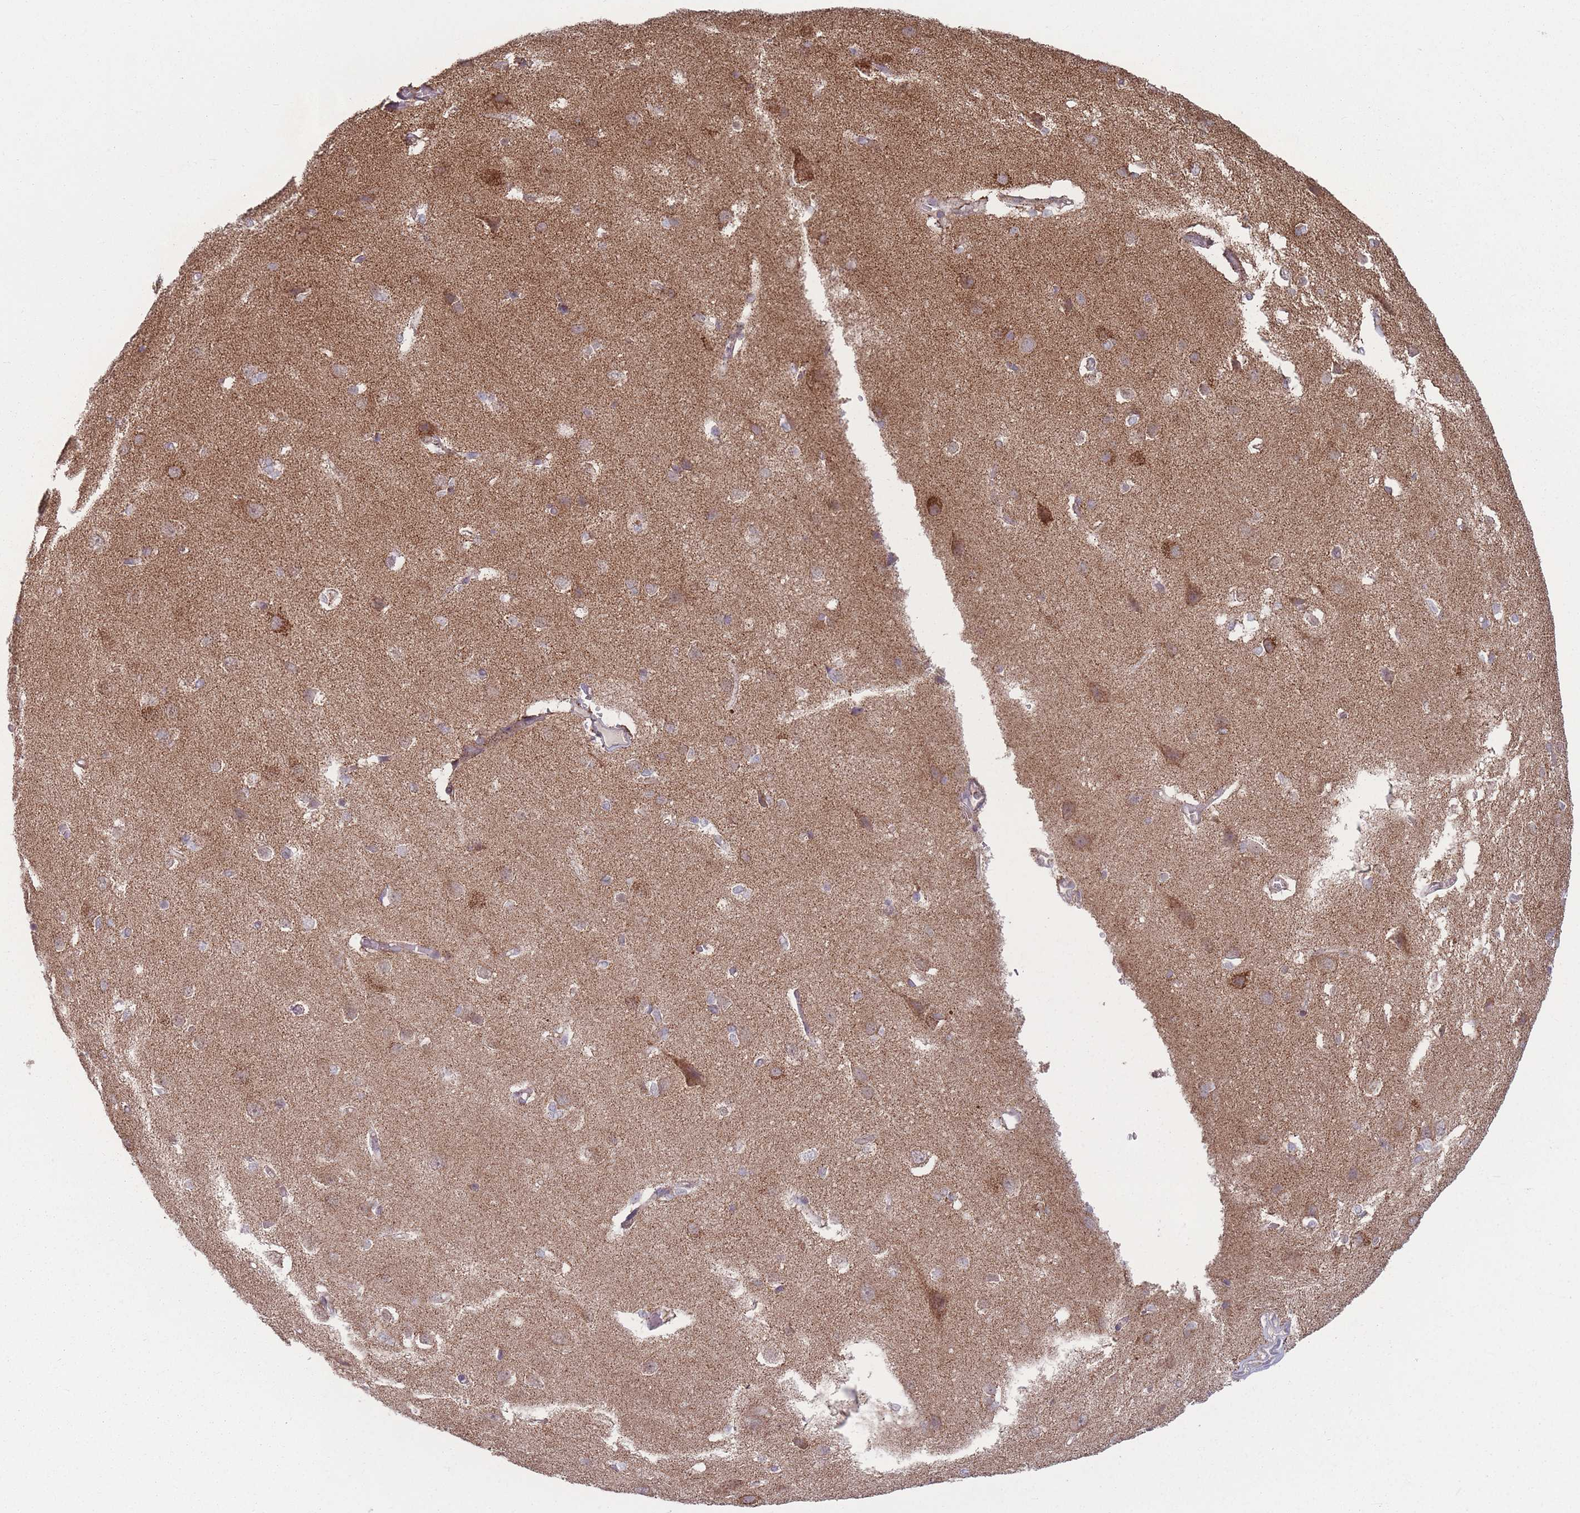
{"staining": {"intensity": "negative", "quantity": "none", "location": "none"}, "tissue": "cerebral cortex", "cell_type": "Endothelial cells", "image_type": "normal", "snomed": [{"axis": "morphology", "description": "Normal tissue, NOS"}, {"axis": "topography", "description": "Cerebral cortex"}], "caption": "Human cerebral cortex stained for a protein using IHC reveals no positivity in endothelial cells.", "gene": "OR10Q1", "patient": {"sex": "male", "age": 37}}